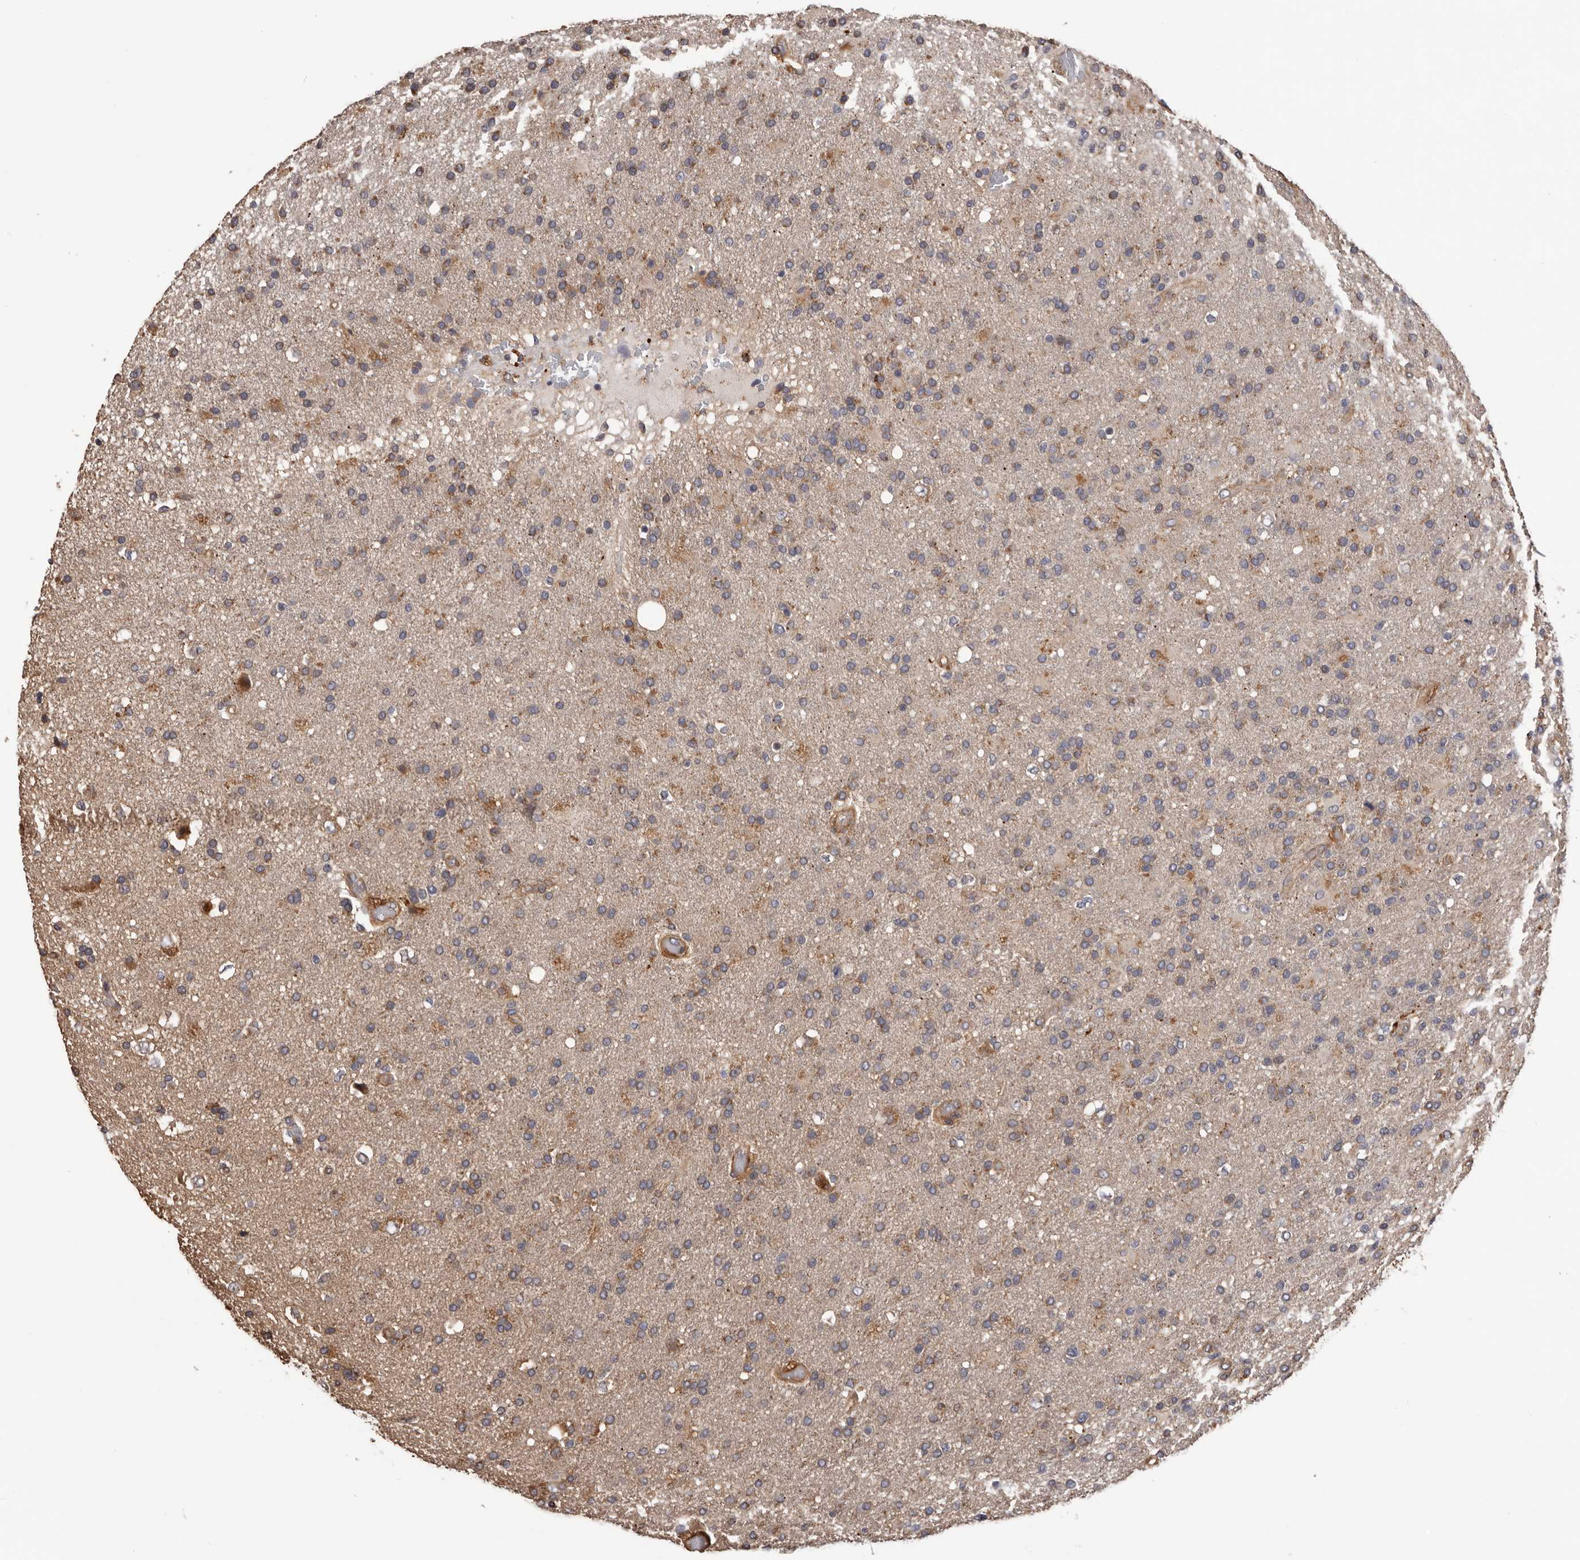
{"staining": {"intensity": "weak", "quantity": ">75%", "location": "cytoplasmic/membranous"}, "tissue": "glioma", "cell_type": "Tumor cells", "image_type": "cancer", "snomed": [{"axis": "morphology", "description": "Glioma, malignant, High grade"}, {"axis": "topography", "description": "Brain"}], "caption": "Immunohistochemistry staining of glioma, which exhibits low levels of weak cytoplasmic/membranous positivity in about >75% of tumor cells indicating weak cytoplasmic/membranous protein positivity. The staining was performed using DAB (3,3'-diaminobenzidine) (brown) for protein detection and nuclei were counterstained in hematoxylin (blue).", "gene": "ADAMTS2", "patient": {"sex": "male", "age": 72}}